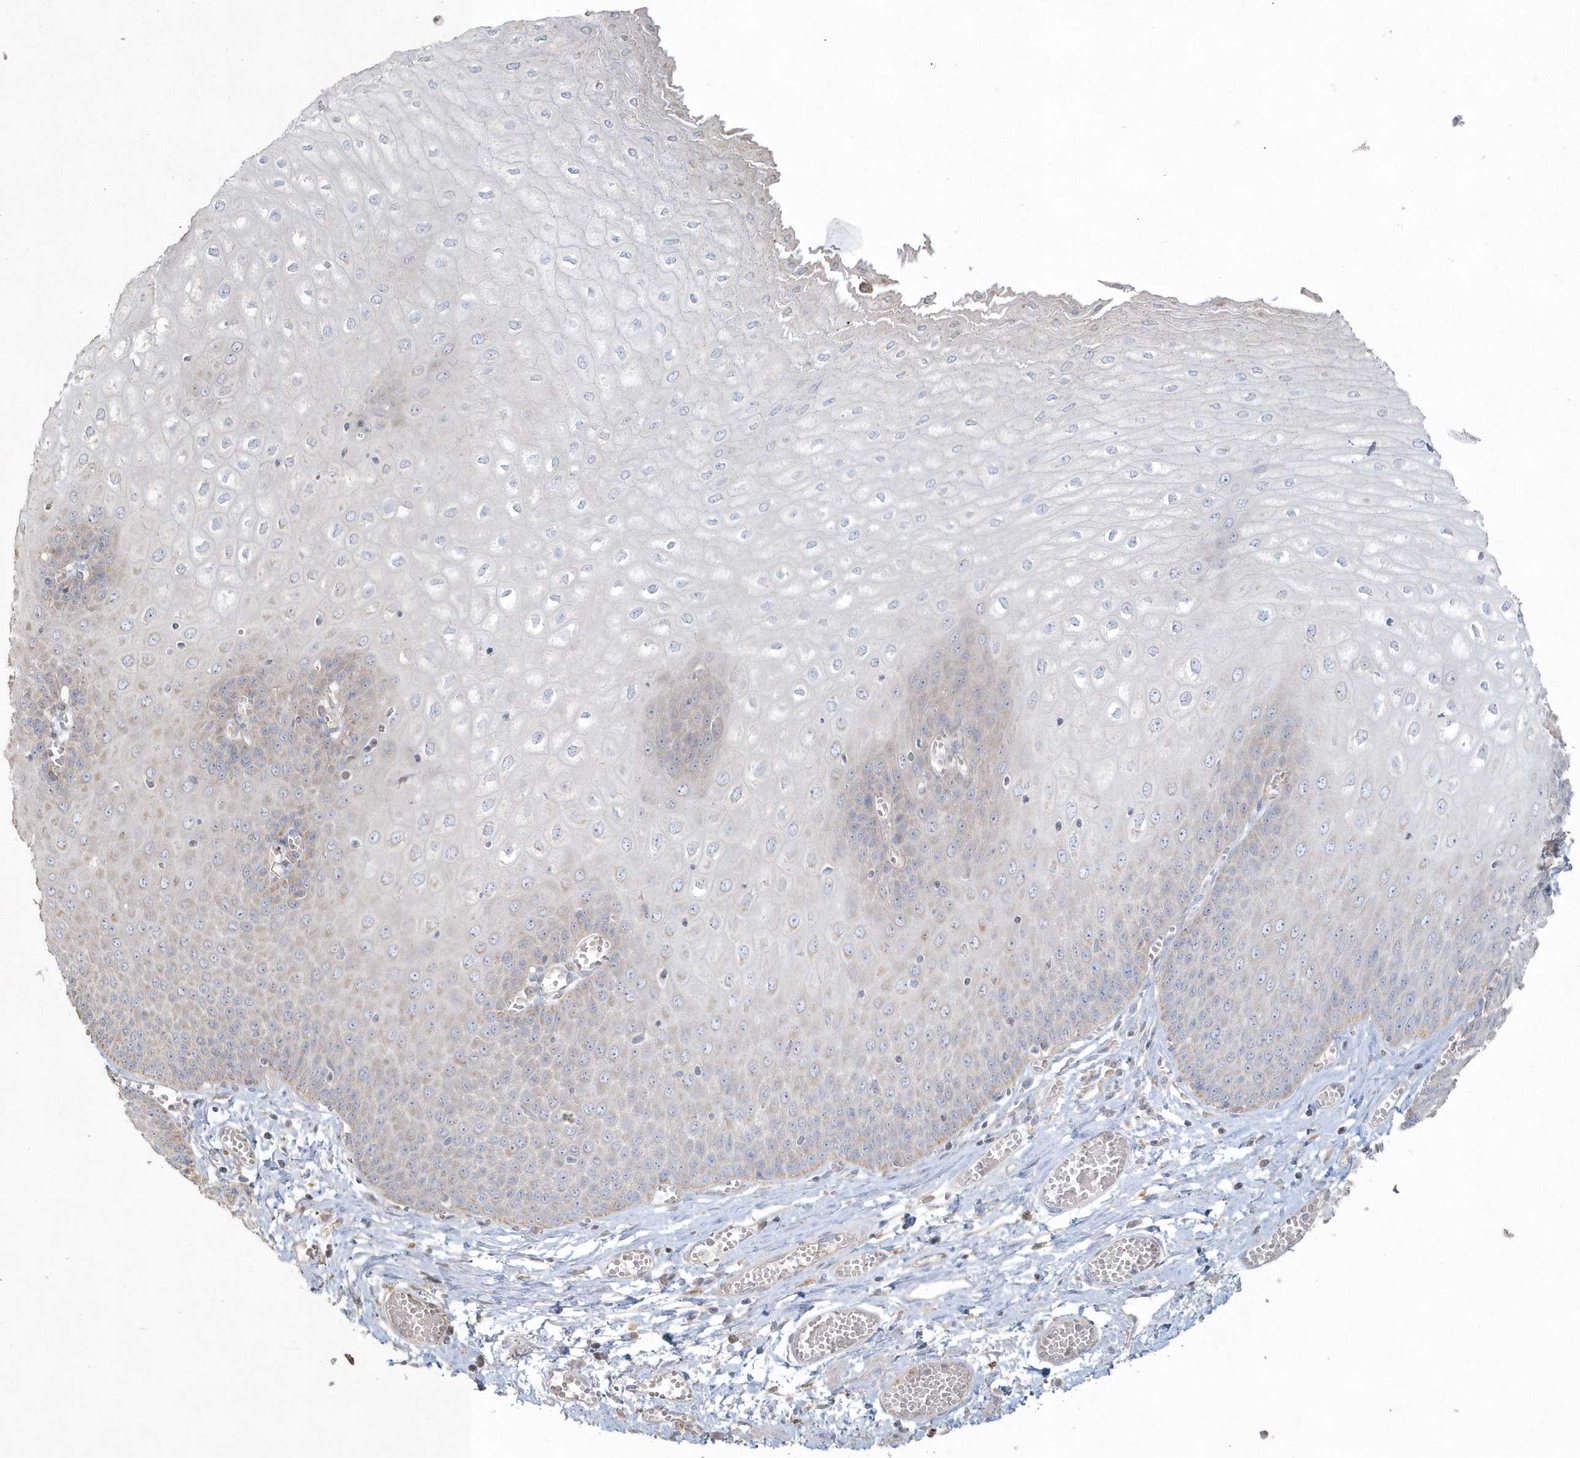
{"staining": {"intensity": "moderate", "quantity": "<25%", "location": "cytoplasmic/membranous"}, "tissue": "esophagus", "cell_type": "Squamous epithelial cells", "image_type": "normal", "snomed": [{"axis": "morphology", "description": "Normal tissue, NOS"}, {"axis": "topography", "description": "Esophagus"}], "caption": "About <25% of squamous epithelial cells in unremarkable esophagus display moderate cytoplasmic/membranous protein expression as visualized by brown immunohistochemical staining.", "gene": "BLTP3A", "patient": {"sex": "male", "age": 60}}